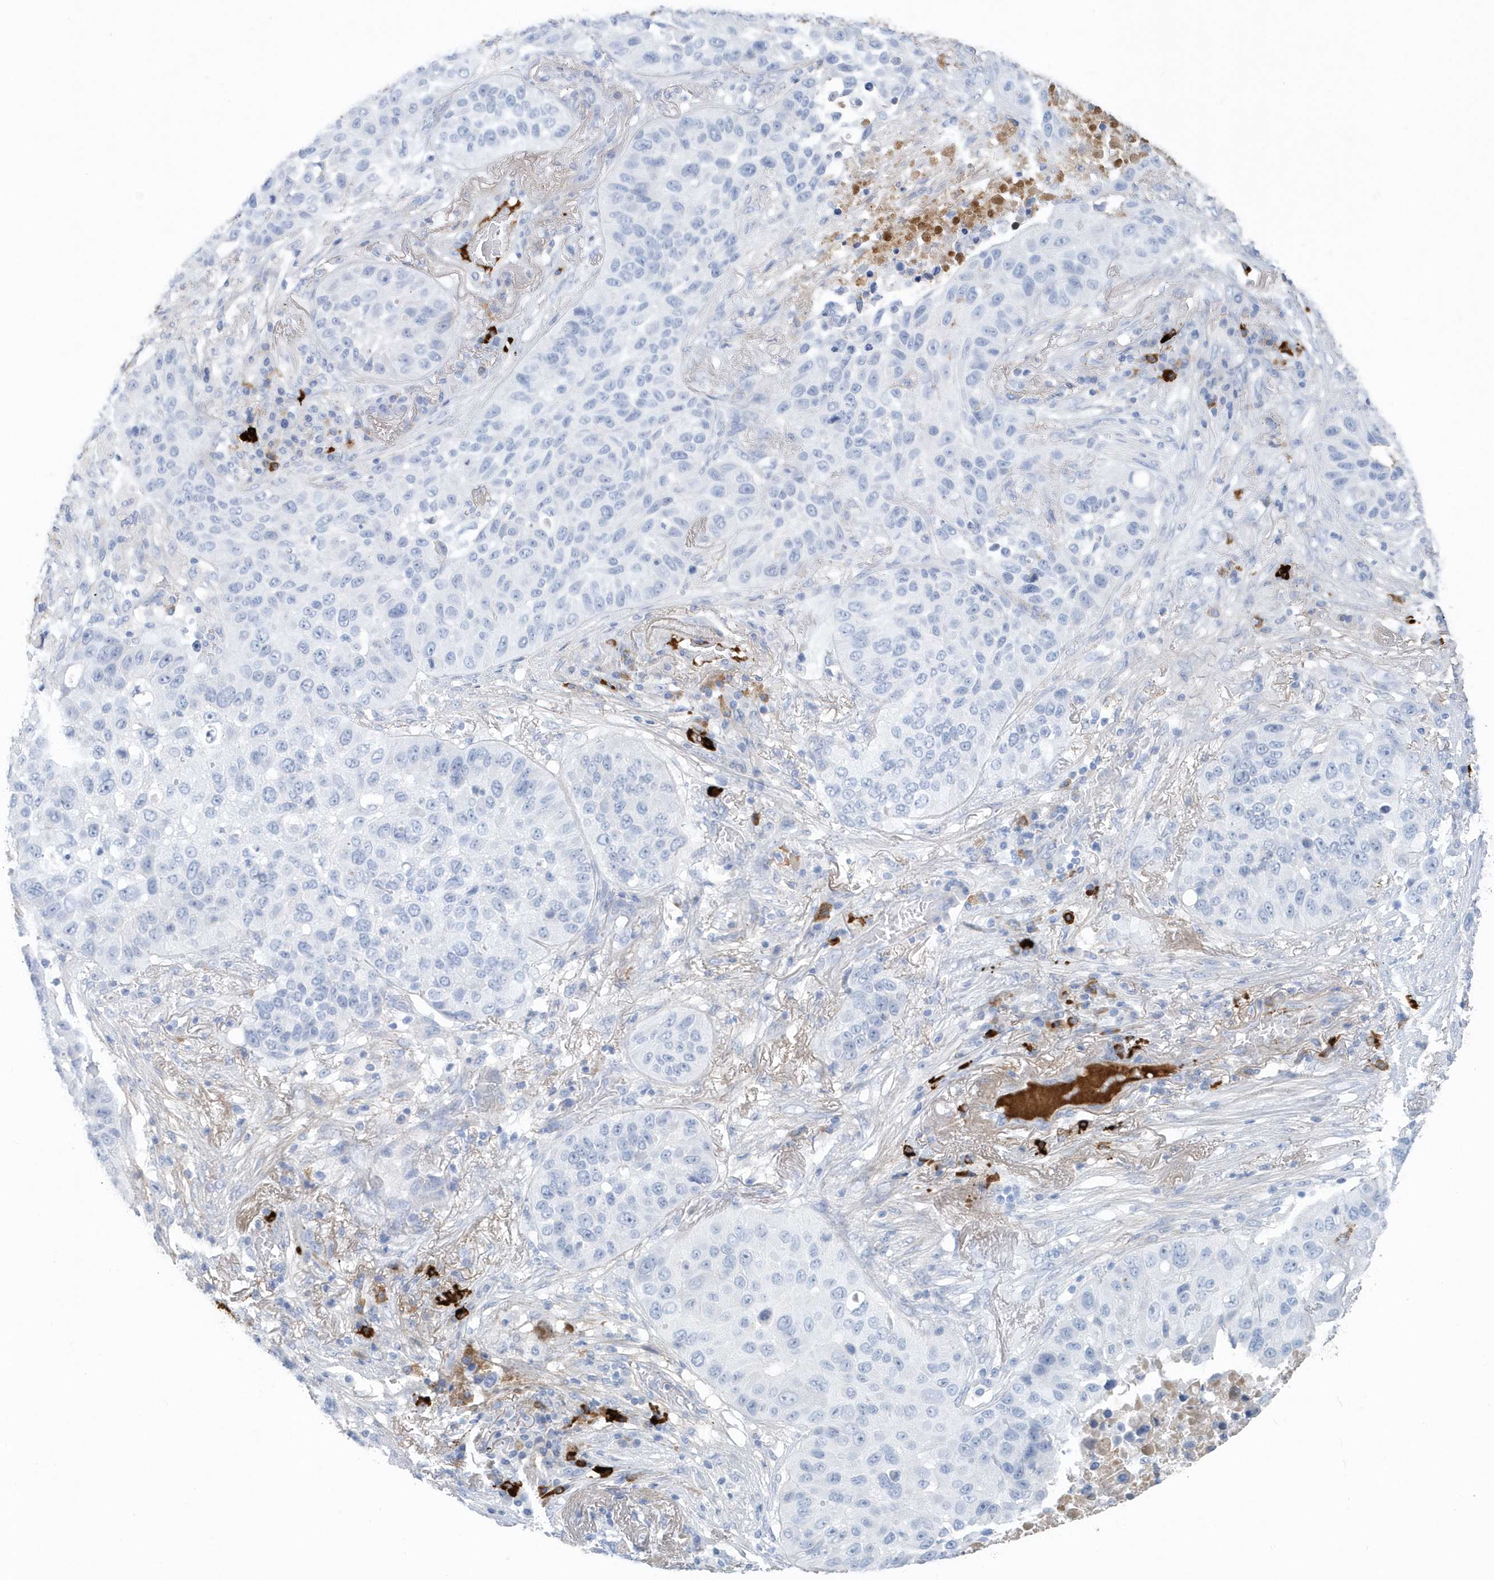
{"staining": {"intensity": "negative", "quantity": "none", "location": "none"}, "tissue": "lung cancer", "cell_type": "Tumor cells", "image_type": "cancer", "snomed": [{"axis": "morphology", "description": "Squamous cell carcinoma, NOS"}, {"axis": "topography", "description": "Lung"}], "caption": "Human squamous cell carcinoma (lung) stained for a protein using immunohistochemistry (IHC) exhibits no positivity in tumor cells.", "gene": "JCHAIN", "patient": {"sex": "male", "age": 57}}